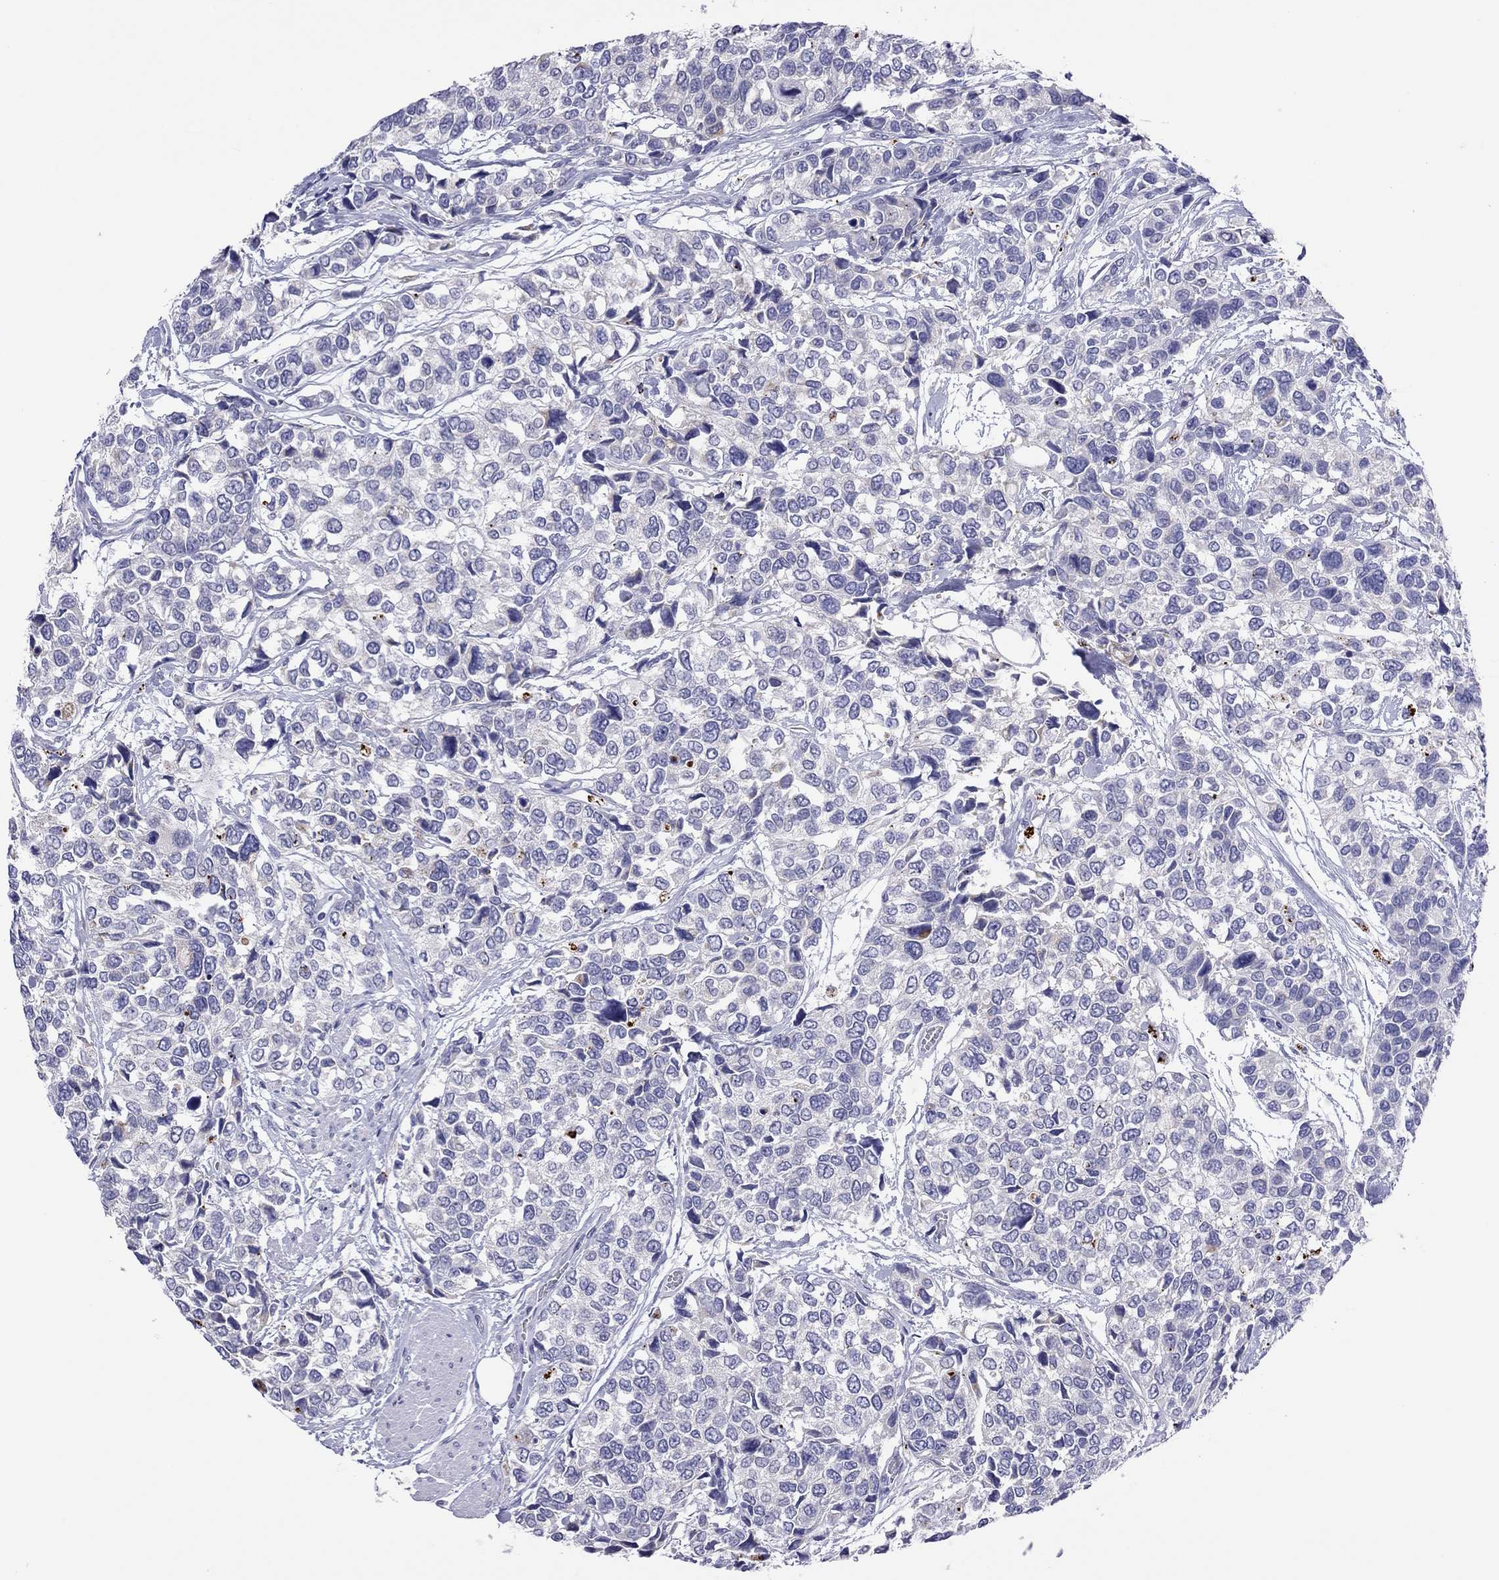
{"staining": {"intensity": "negative", "quantity": "none", "location": "none"}, "tissue": "urothelial cancer", "cell_type": "Tumor cells", "image_type": "cancer", "snomed": [{"axis": "morphology", "description": "Urothelial carcinoma, High grade"}, {"axis": "topography", "description": "Urinary bladder"}], "caption": "A photomicrograph of high-grade urothelial carcinoma stained for a protein demonstrates no brown staining in tumor cells.", "gene": "COL9A1", "patient": {"sex": "male", "age": 77}}